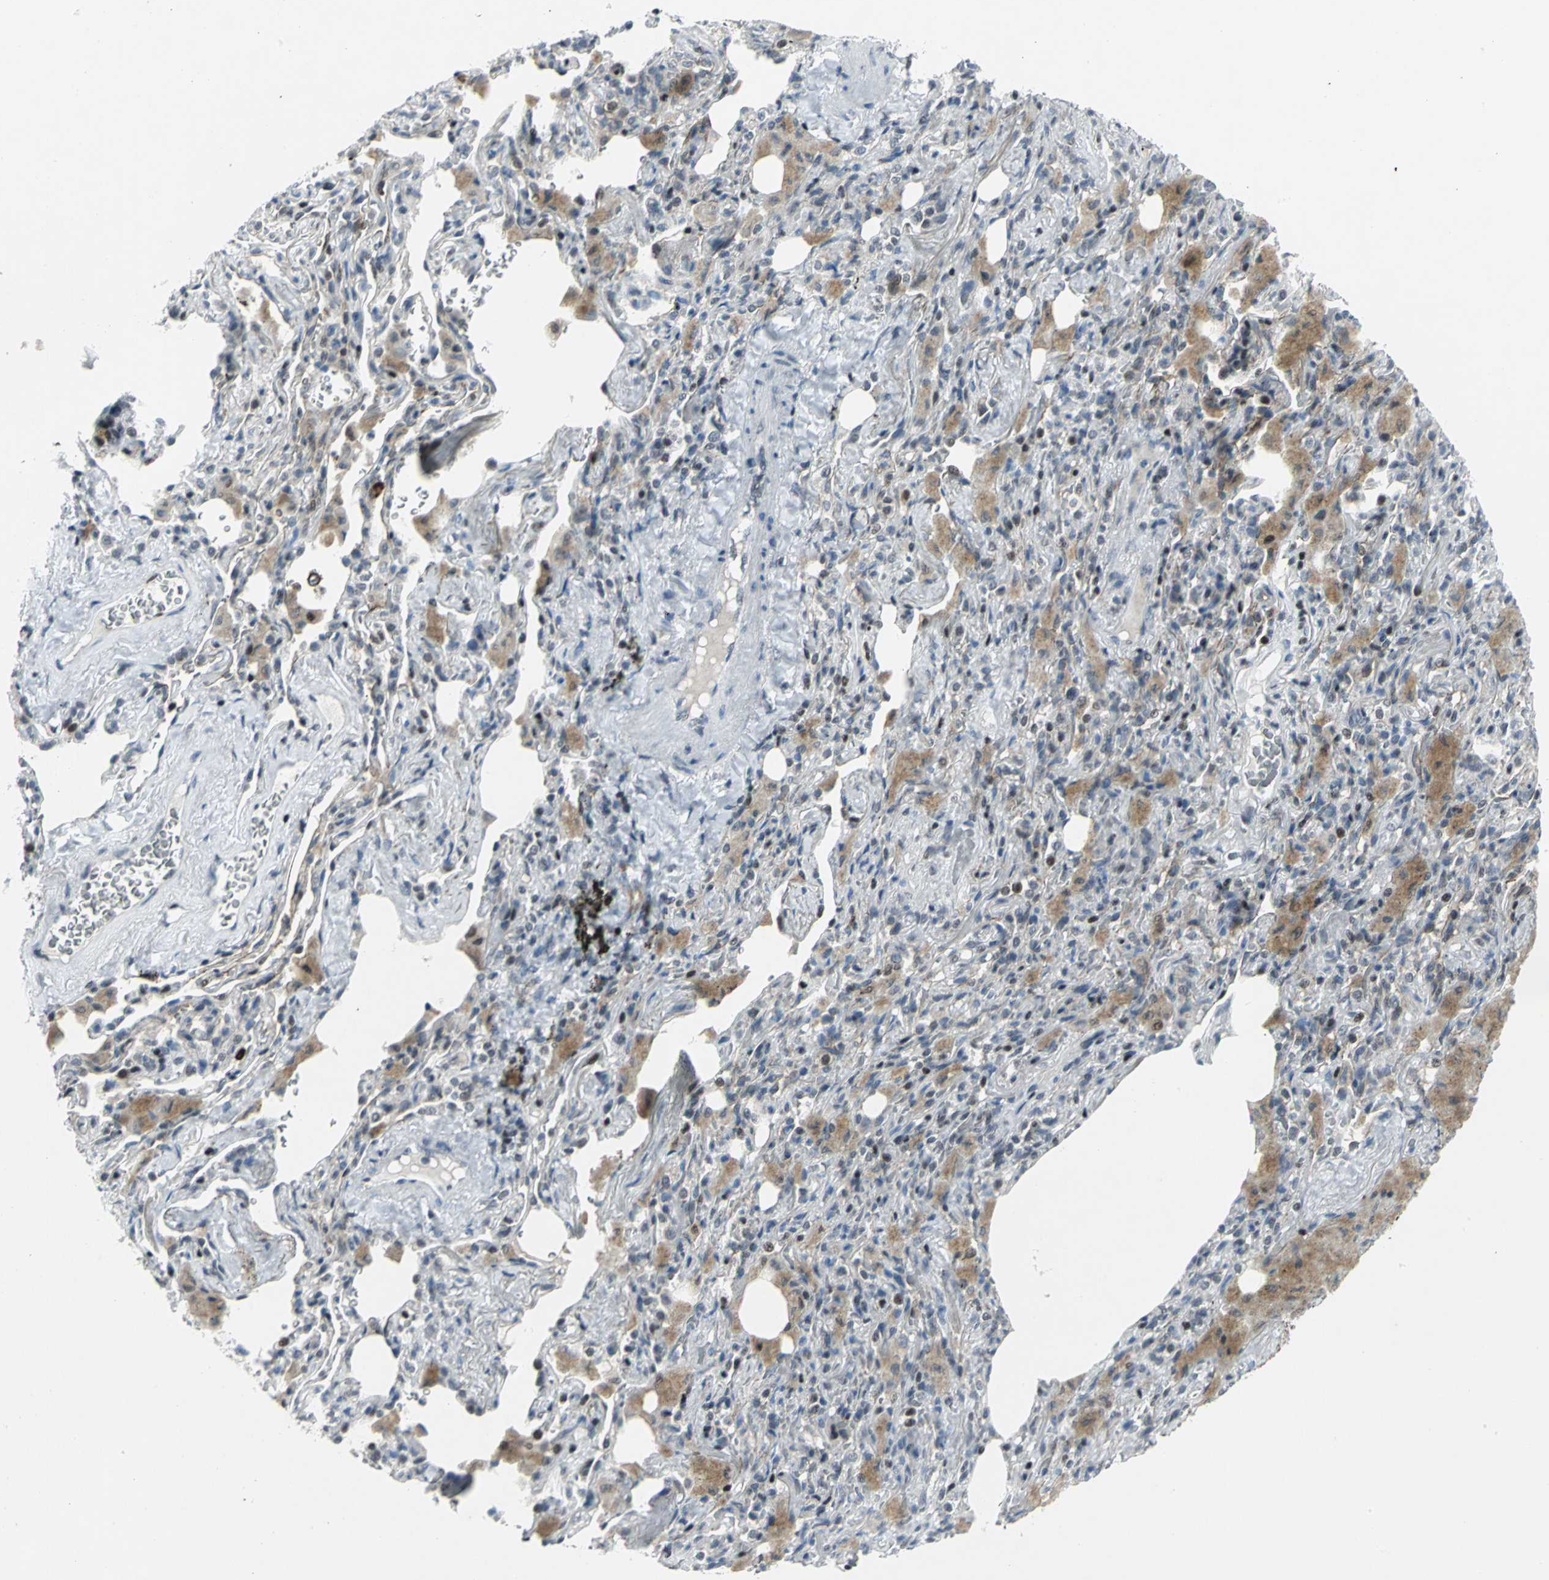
{"staining": {"intensity": "strong", "quantity": "25%-75%", "location": "cytoplasmic/membranous"}, "tissue": "lung cancer", "cell_type": "Tumor cells", "image_type": "cancer", "snomed": [{"axis": "morphology", "description": "Squamous cell carcinoma, NOS"}, {"axis": "topography", "description": "Lung"}], "caption": "Immunohistochemistry image of human lung cancer (squamous cell carcinoma) stained for a protein (brown), which exhibits high levels of strong cytoplasmic/membranous staining in approximately 25%-75% of tumor cells.", "gene": "RPA1", "patient": {"sex": "male", "age": 54}}